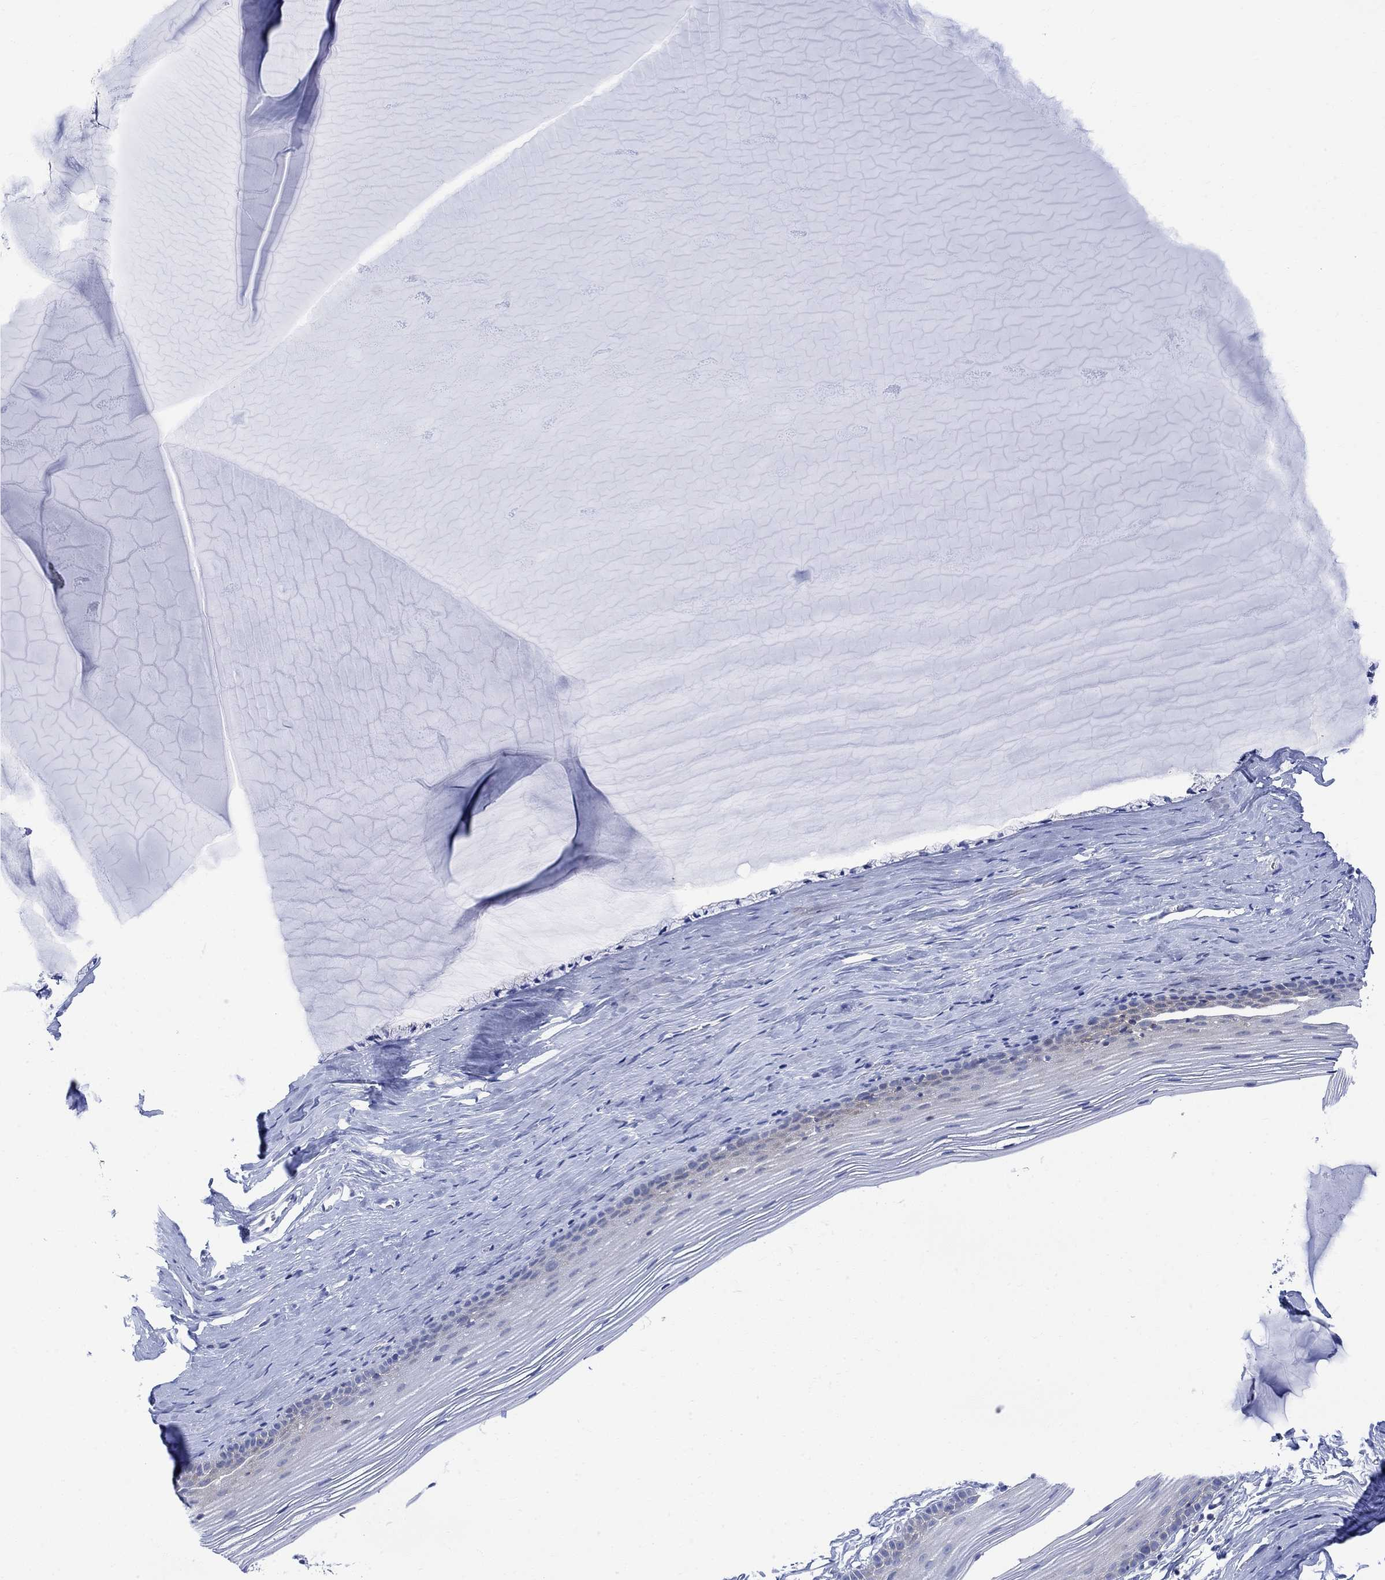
{"staining": {"intensity": "negative", "quantity": "none", "location": "none"}, "tissue": "cervix", "cell_type": "Glandular cells", "image_type": "normal", "snomed": [{"axis": "morphology", "description": "Normal tissue, NOS"}, {"axis": "topography", "description": "Cervix"}], "caption": "This is a image of immunohistochemistry staining of normal cervix, which shows no positivity in glandular cells.", "gene": "ARSK", "patient": {"sex": "female", "age": 40}}